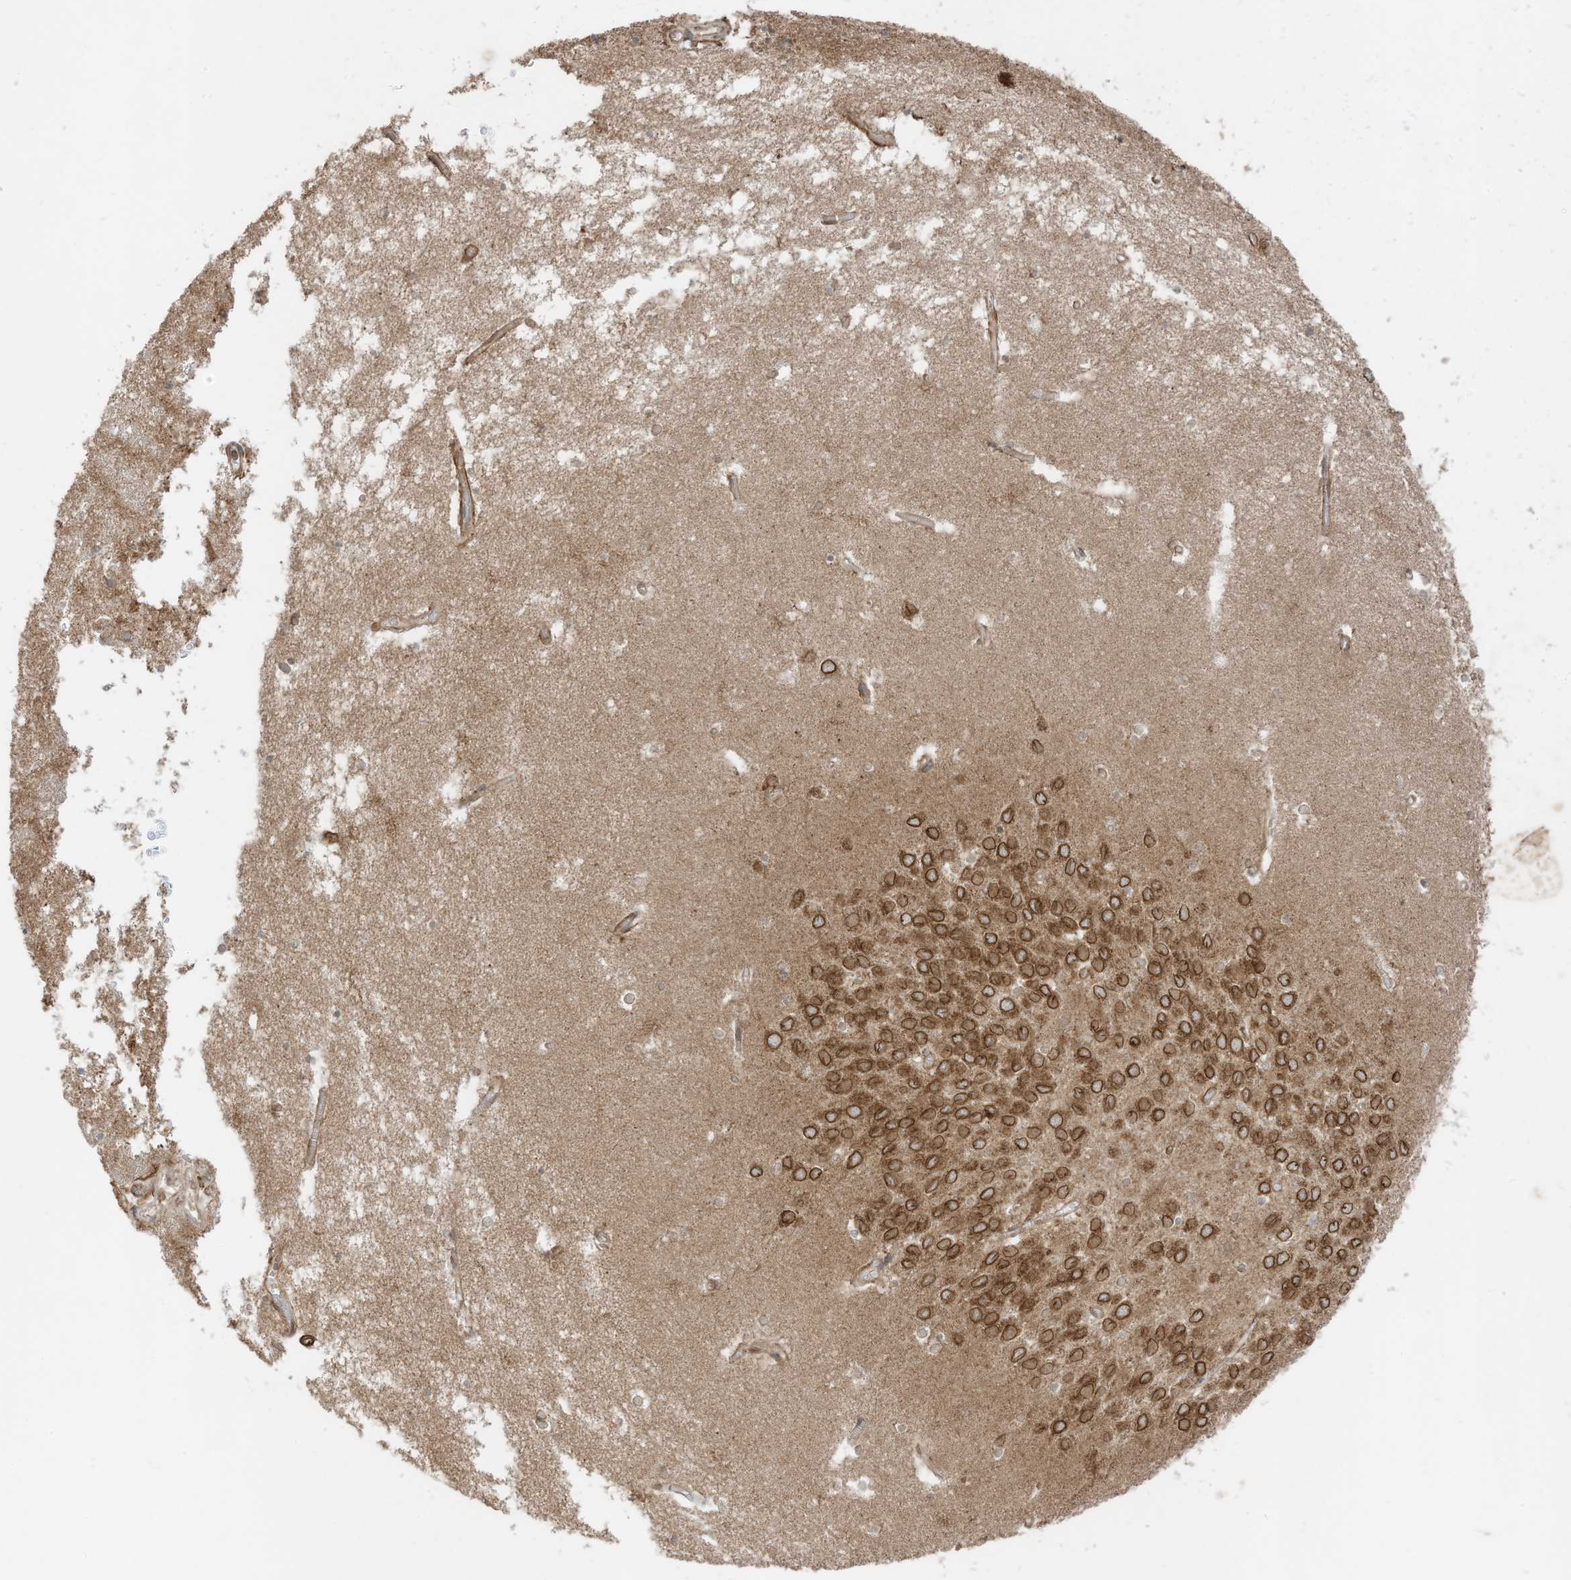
{"staining": {"intensity": "moderate", "quantity": "<25%", "location": "cytoplasmic/membranous"}, "tissue": "hippocampus", "cell_type": "Glial cells", "image_type": "normal", "snomed": [{"axis": "morphology", "description": "Normal tissue, NOS"}, {"axis": "topography", "description": "Hippocampus"}], "caption": "DAB (3,3'-diaminobenzidine) immunohistochemical staining of normal hippocampus exhibits moderate cytoplasmic/membranous protein expression in approximately <25% of glial cells. (DAB IHC with brightfield microscopy, high magnification).", "gene": "SLC25A12", "patient": {"sex": "male", "age": 70}}